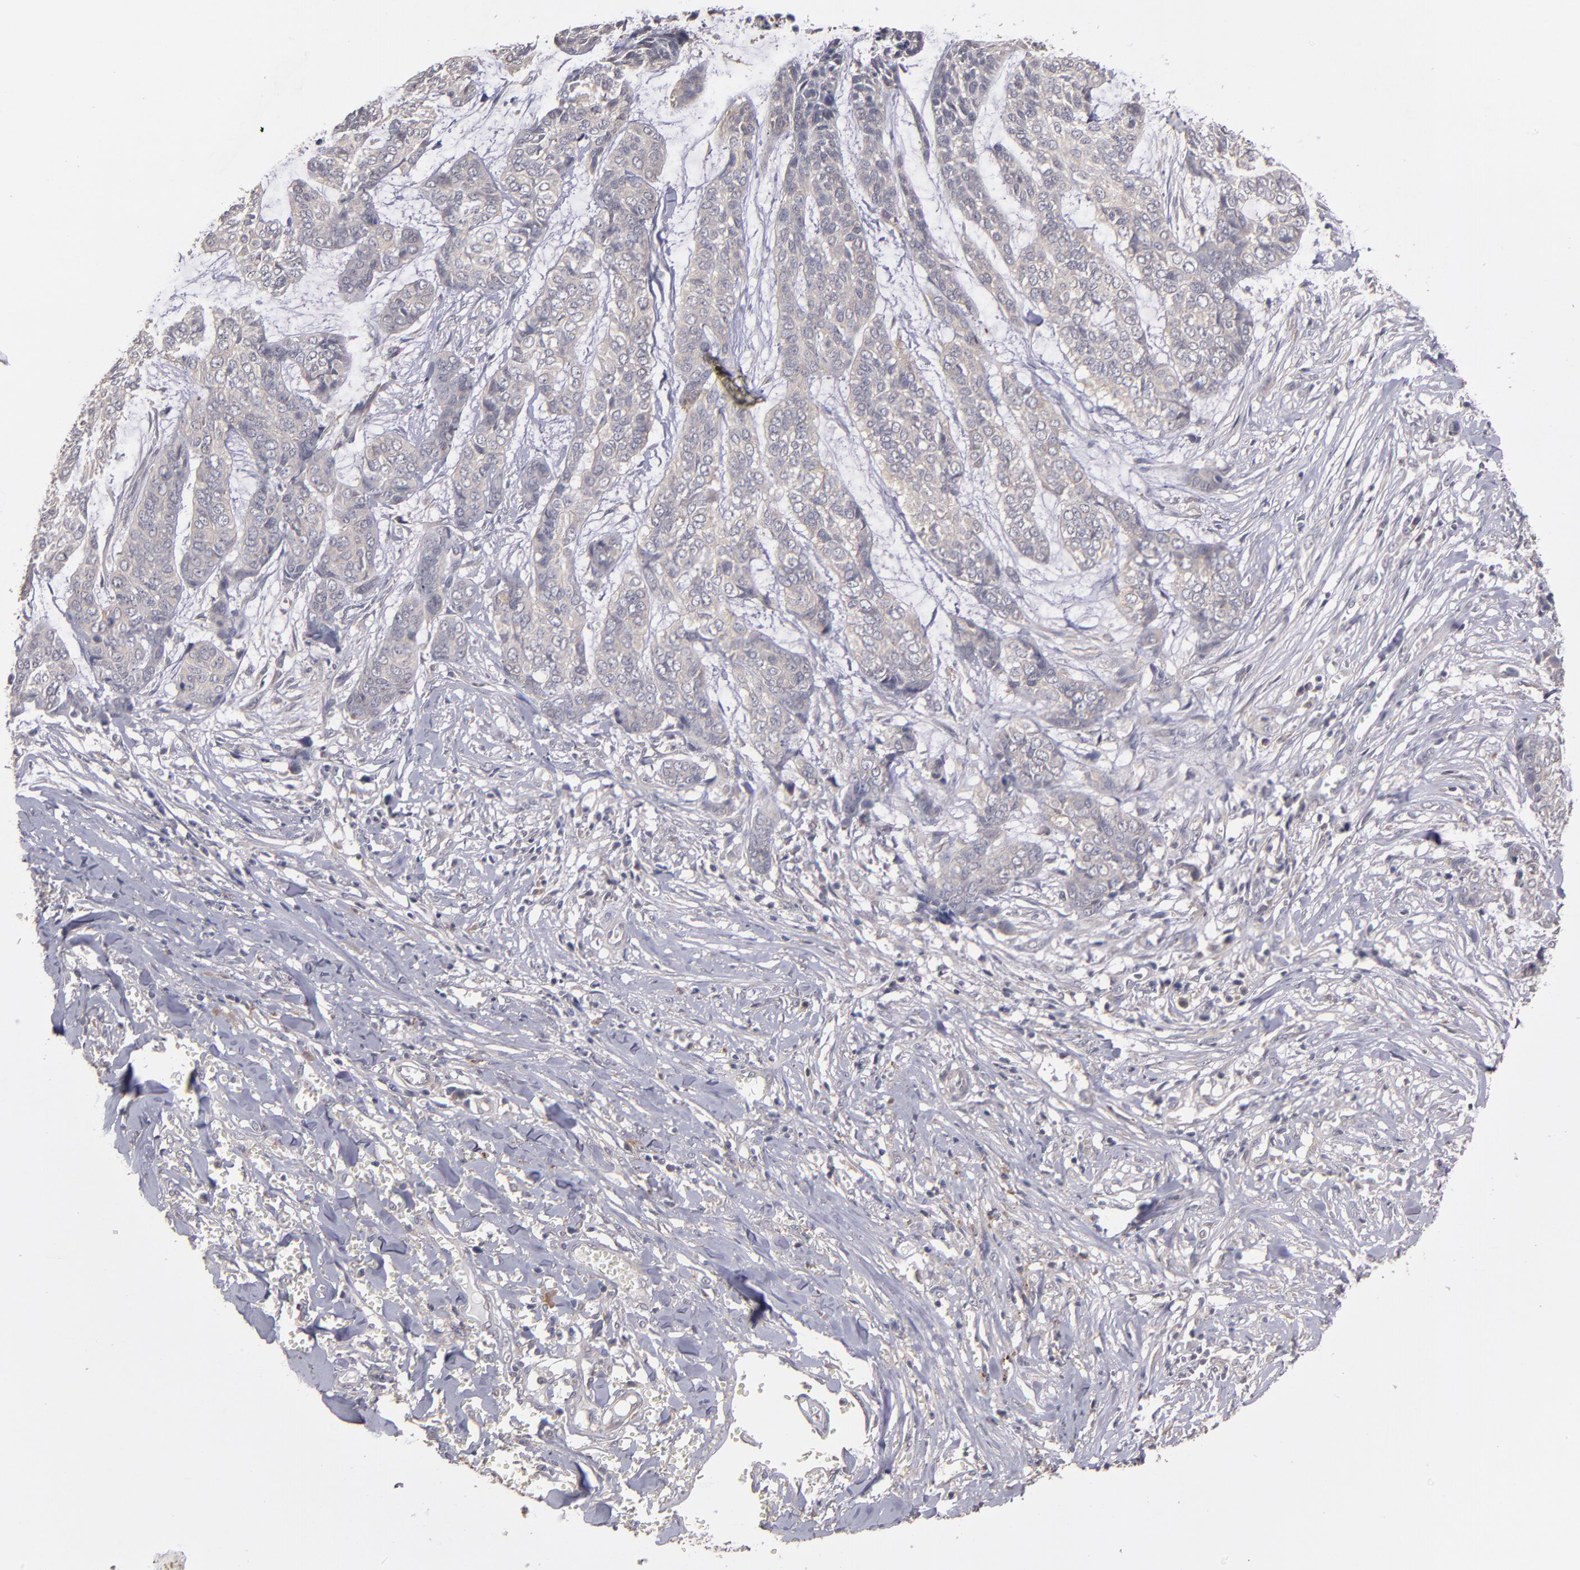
{"staining": {"intensity": "weak", "quantity": "<25%", "location": "cytoplasmic/membranous"}, "tissue": "skin cancer", "cell_type": "Tumor cells", "image_type": "cancer", "snomed": [{"axis": "morphology", "description": "Basal cell carcinoma"}, {"axis": "topography", "description": "Skin"}], "caption": "The histopathology image reveals no significant expression in tumor cells of skin cancer (basal cell carcinoma).", "gene": "CTSO", "patient": {"sex": "female", "age": 64}}